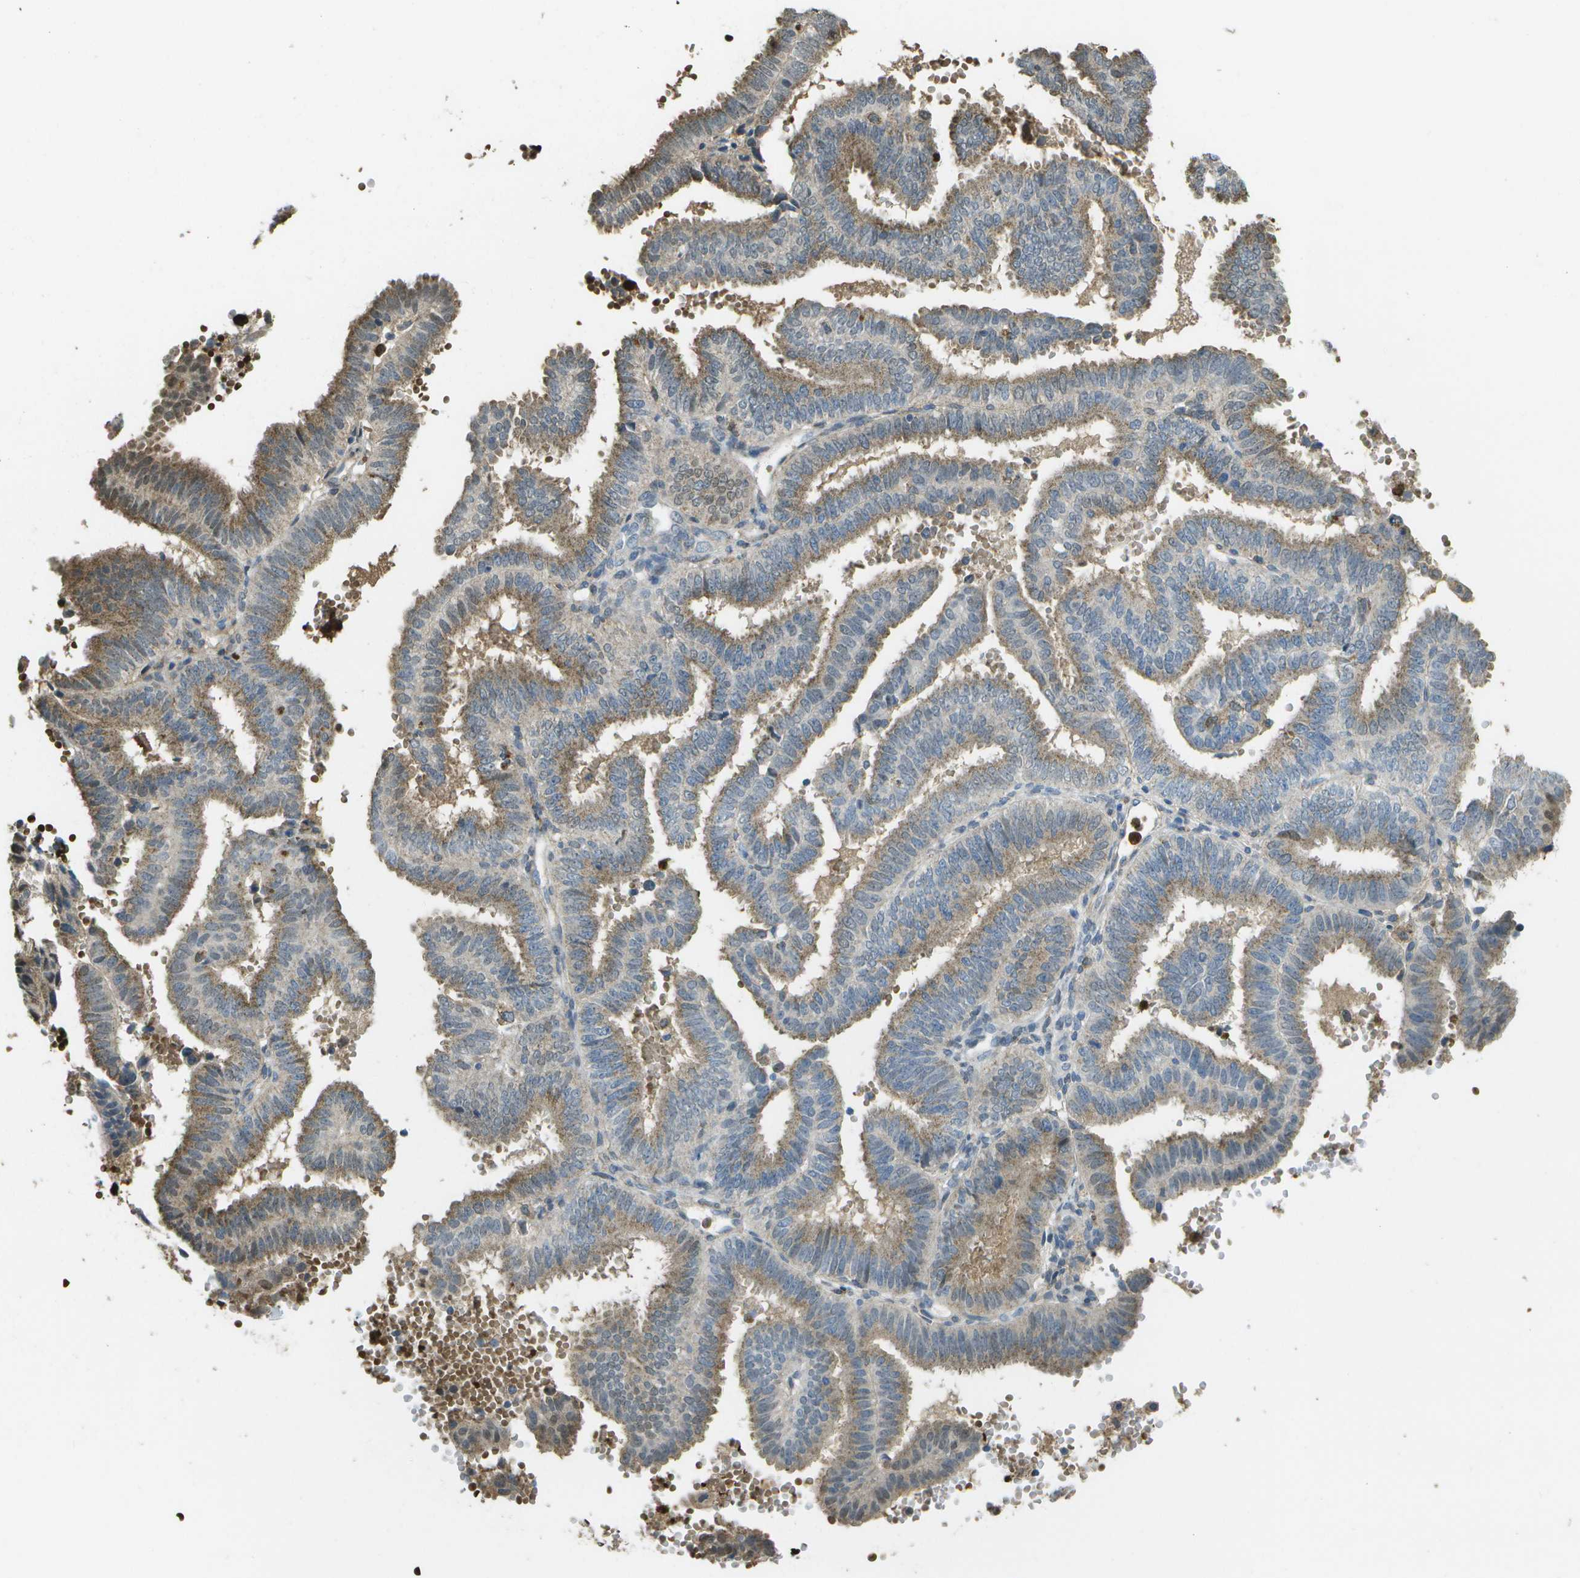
{"staining": {"intensity": "moderate", "quantity": ">75%", "location": "cytoplasmic/membranous"}, "tissue": "endometrial cancer", "cell_type": "Tumor cells", "image_type": "cancer", "snomed": [{"axis": "morphology", "description": "Adenocarcinoma, NOS"}, {"axis": "topography", "description": "Endometrium"}], "caption": "Human adenocarcinoma (endometrial) stained for a protein (brown) shows moderate cytoplasmic/membranous positive staining in approximately >75% of tumor cells.", "gene": "CACHD1", "patient": {"sex": "female", "age": 58}}